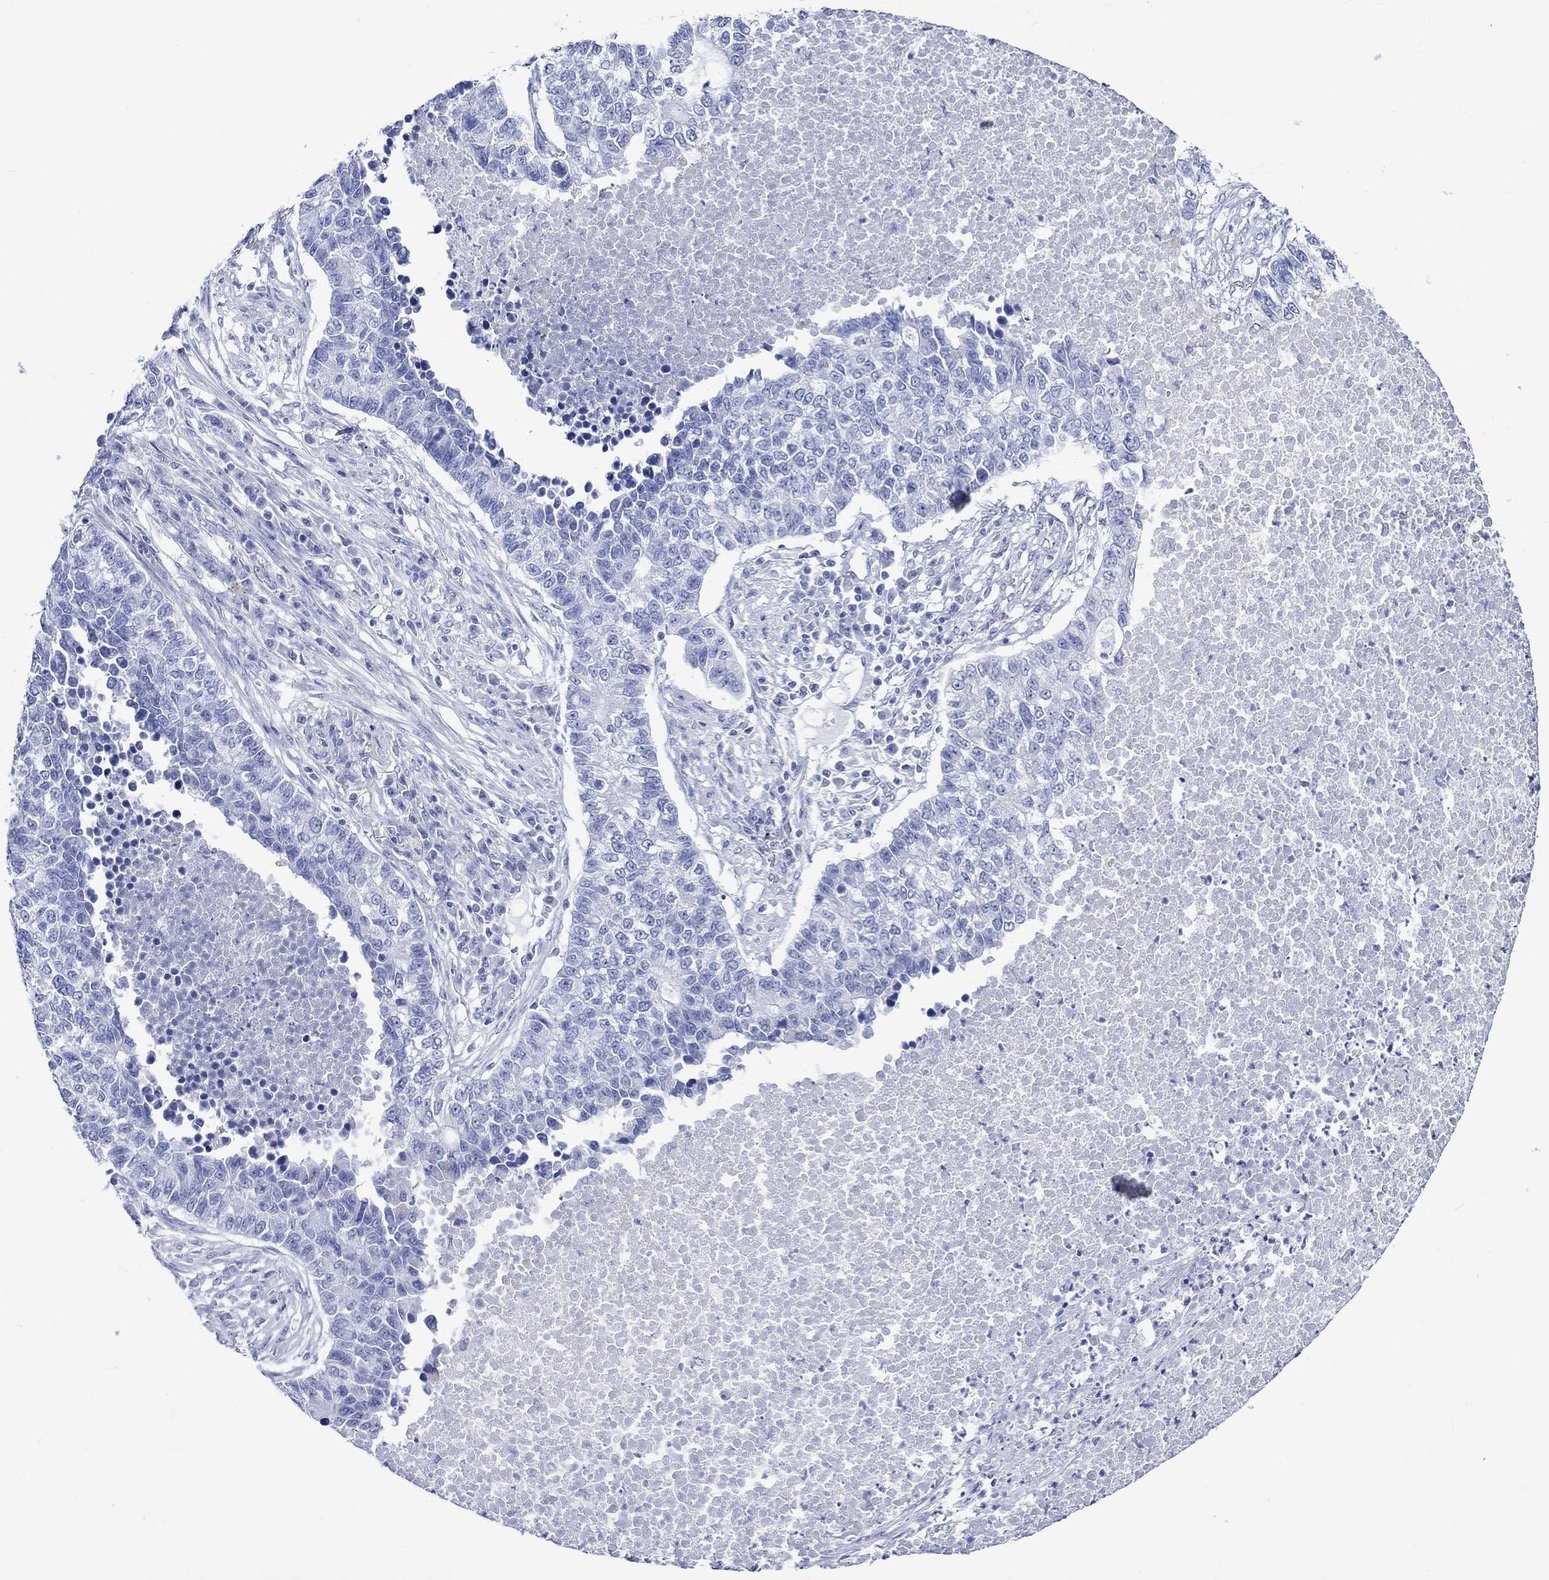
{"staining": {"intensity": "negative", "quantity": "none", "location": "none"}, "tissue": "lung cancer", "cell_type": "Tumor cells", "image_type": "cancer", "snomed": [{"axis": "morphology", "description": "Adenocarcinoma, NOS"}, {"axis": "topography", "description": "Lung"}], "caption": "This is a histopathology image of IHC staining of lung cancer, which shows no staining in tumor cells. (Stains: DAB immunohistochemistry (IHC) with hematoxylin counter stain, Microscopy: brightfield microscopy at high magnification).", "gene": "CRYAB", "patient": {"sex": "male", "age": 57}}